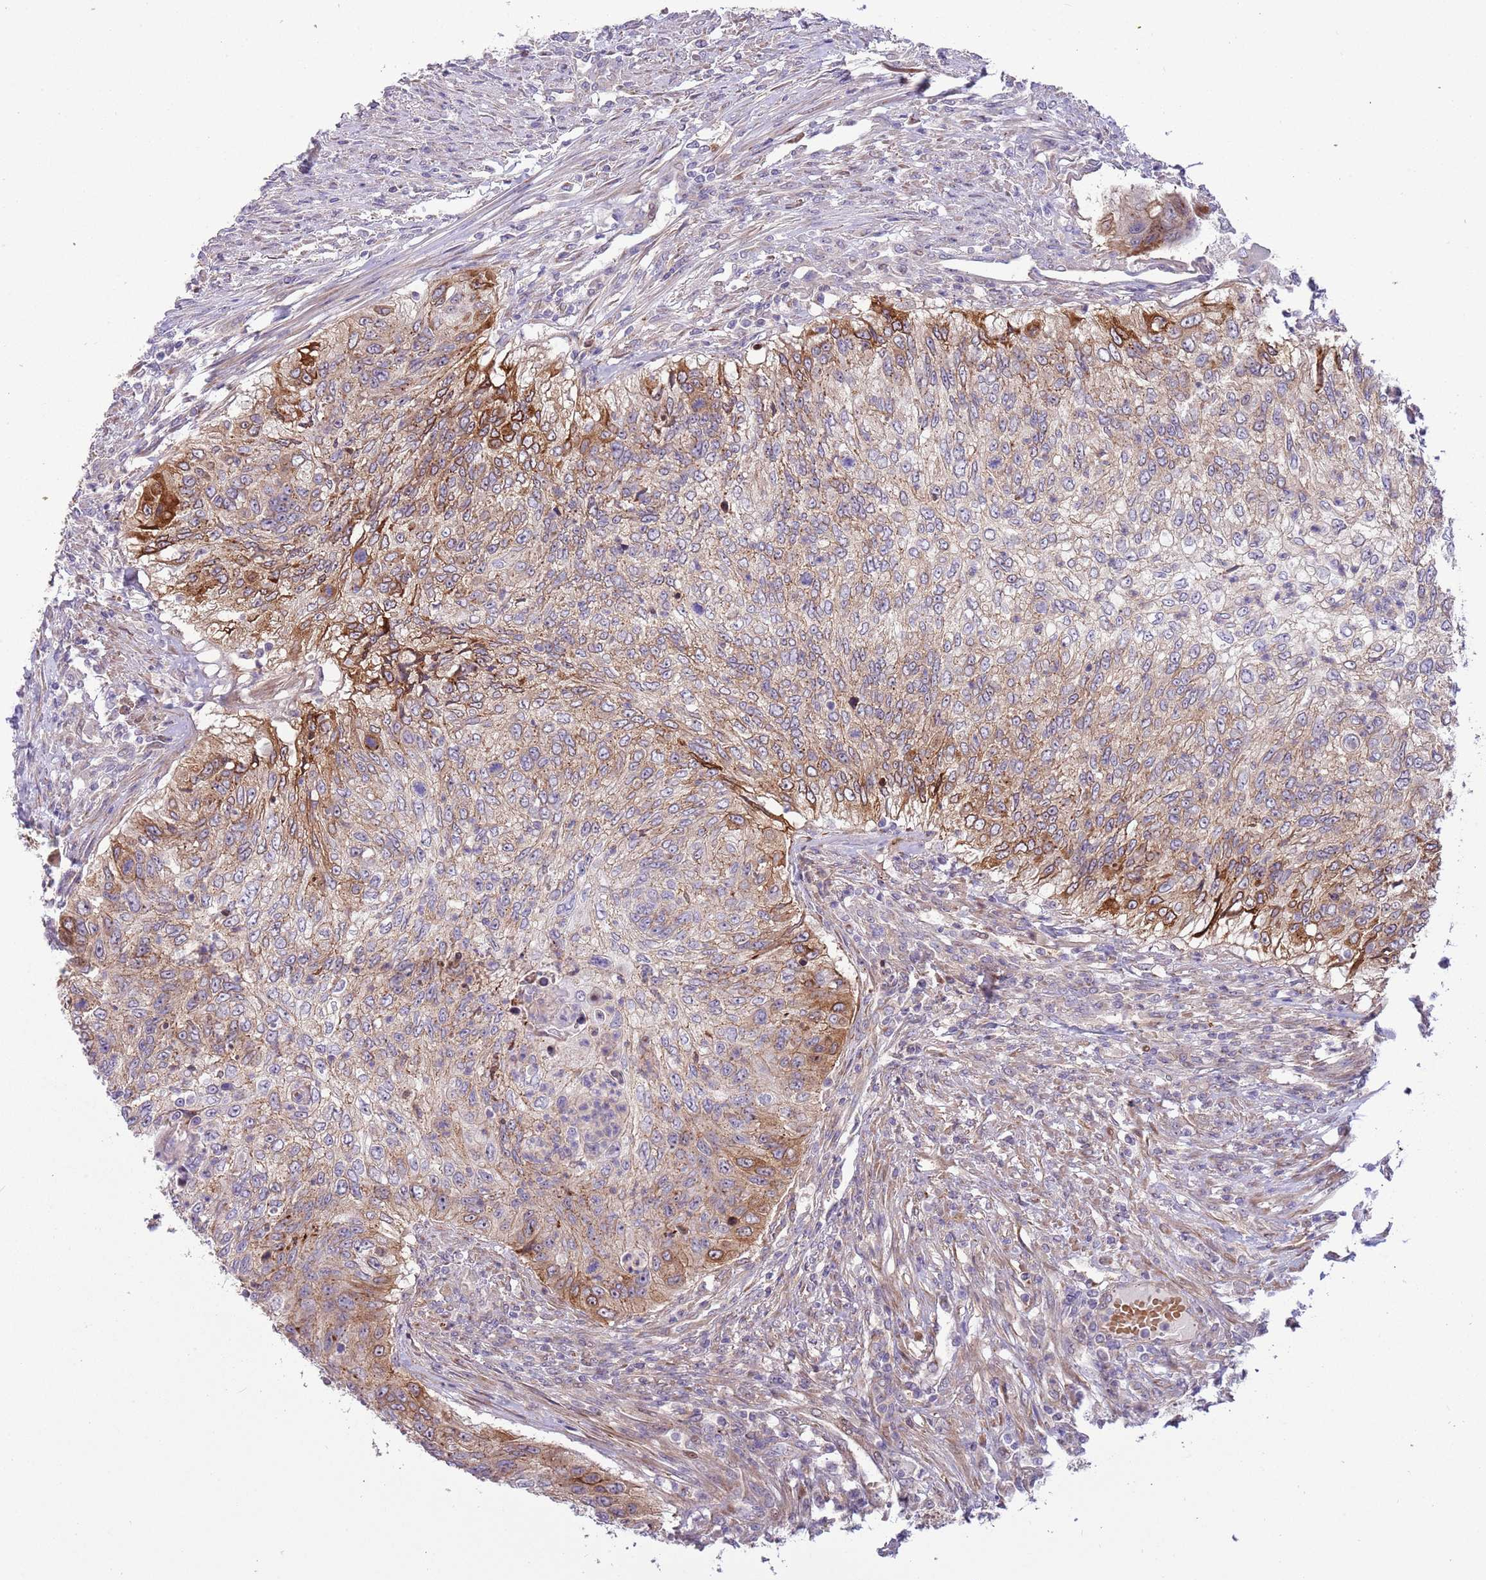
{"staining": {"intensity": "moderate", "quantity": ">75%", "location": "cytoplasmic/membranous"}, "tissue": "urothelial cancer", "cell_type": "Tumor cells", "image_type": "cancer", "snomed": [{"axis": "morphology", "description": "Urothelial carcinoma, High grade"}, {"axis": "topography", "description": "Urinary bladder"}], "caption": "Urothelial carcinoma (high-grade) stained with a brown dye displays moderate cytoplasmic/membranous positive expression in about >75% of tumor cells.", "gene": "ITGB6", "patient": {"sex": "female", "age": 60}}